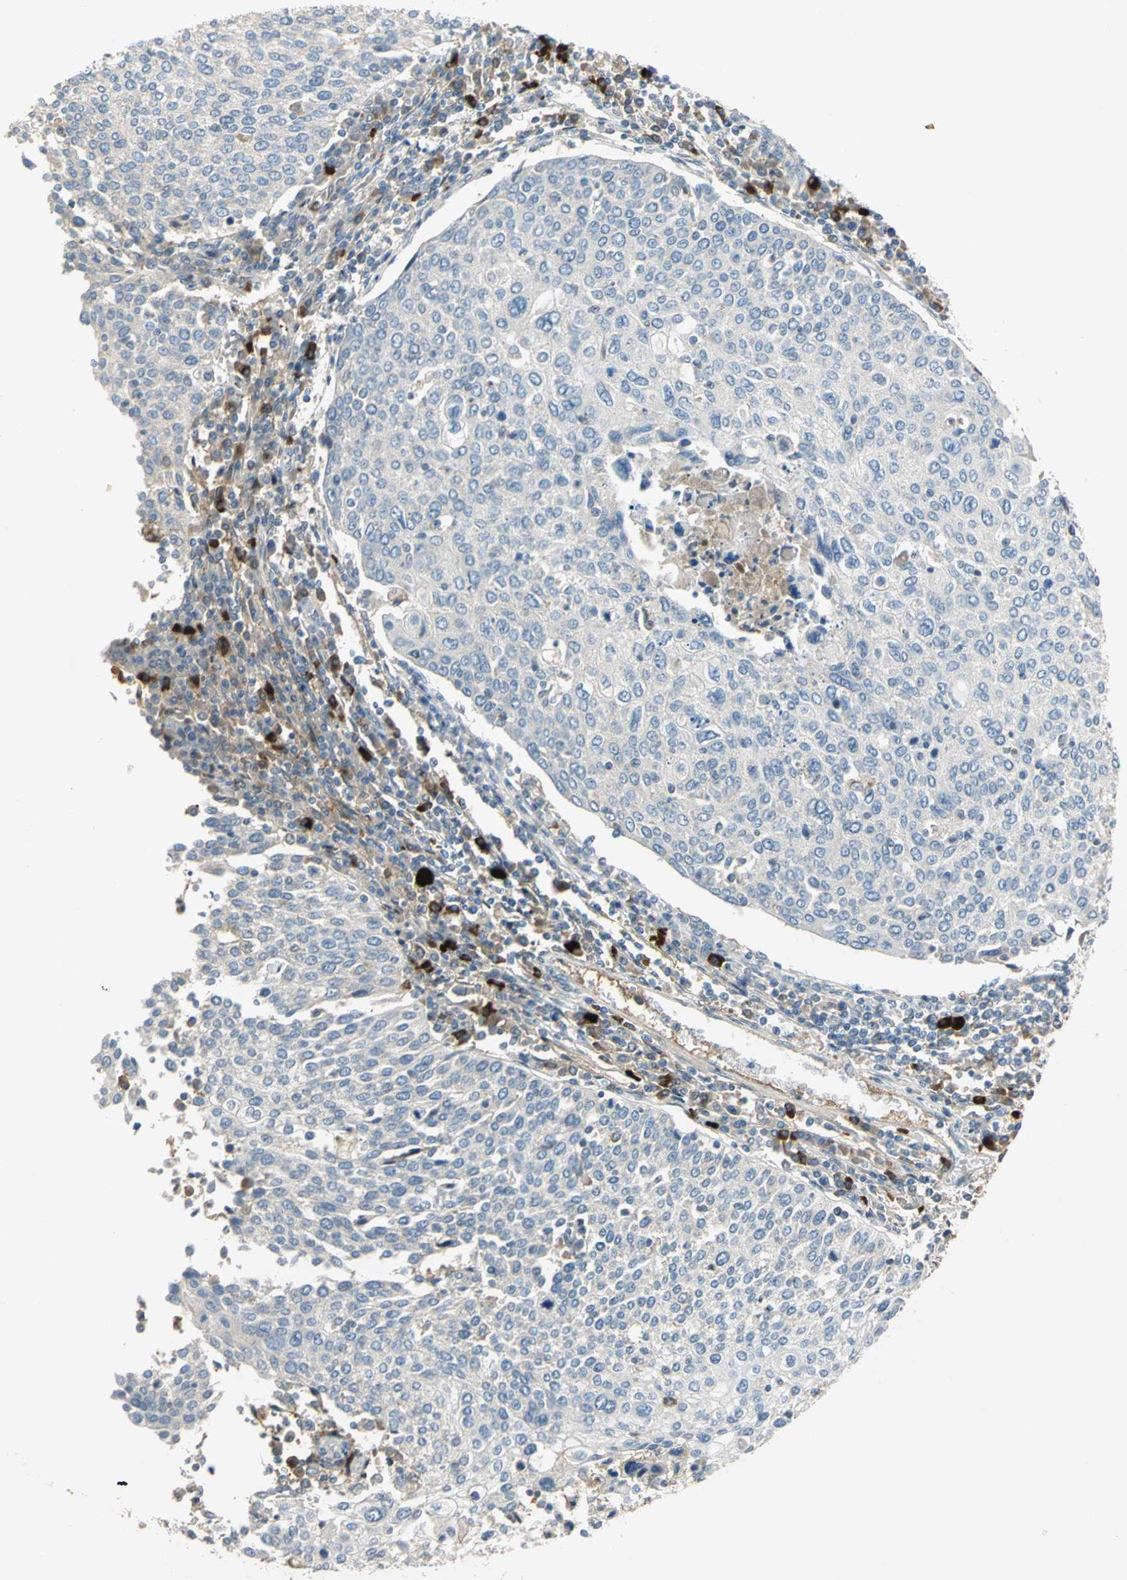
{"staining": {"intensity": "negative", "quantity": "none", "location": "none"}, "tissue": "cervical cancer", "cell_type": "Tumor cells", "image_type": "cancer", "snomed": [{"axis": "morphology", "description": "Squamous cell carcinoma, NOS"}, {"axis": "topography", "description": "Cervix"}], "caption": "This is a micrograph of IHC staining of cervical squamous cell carcinoma, which shows no expression in tumor cells.", "gene": "PROC", "patient": {"sex": "female", "age": 40}}